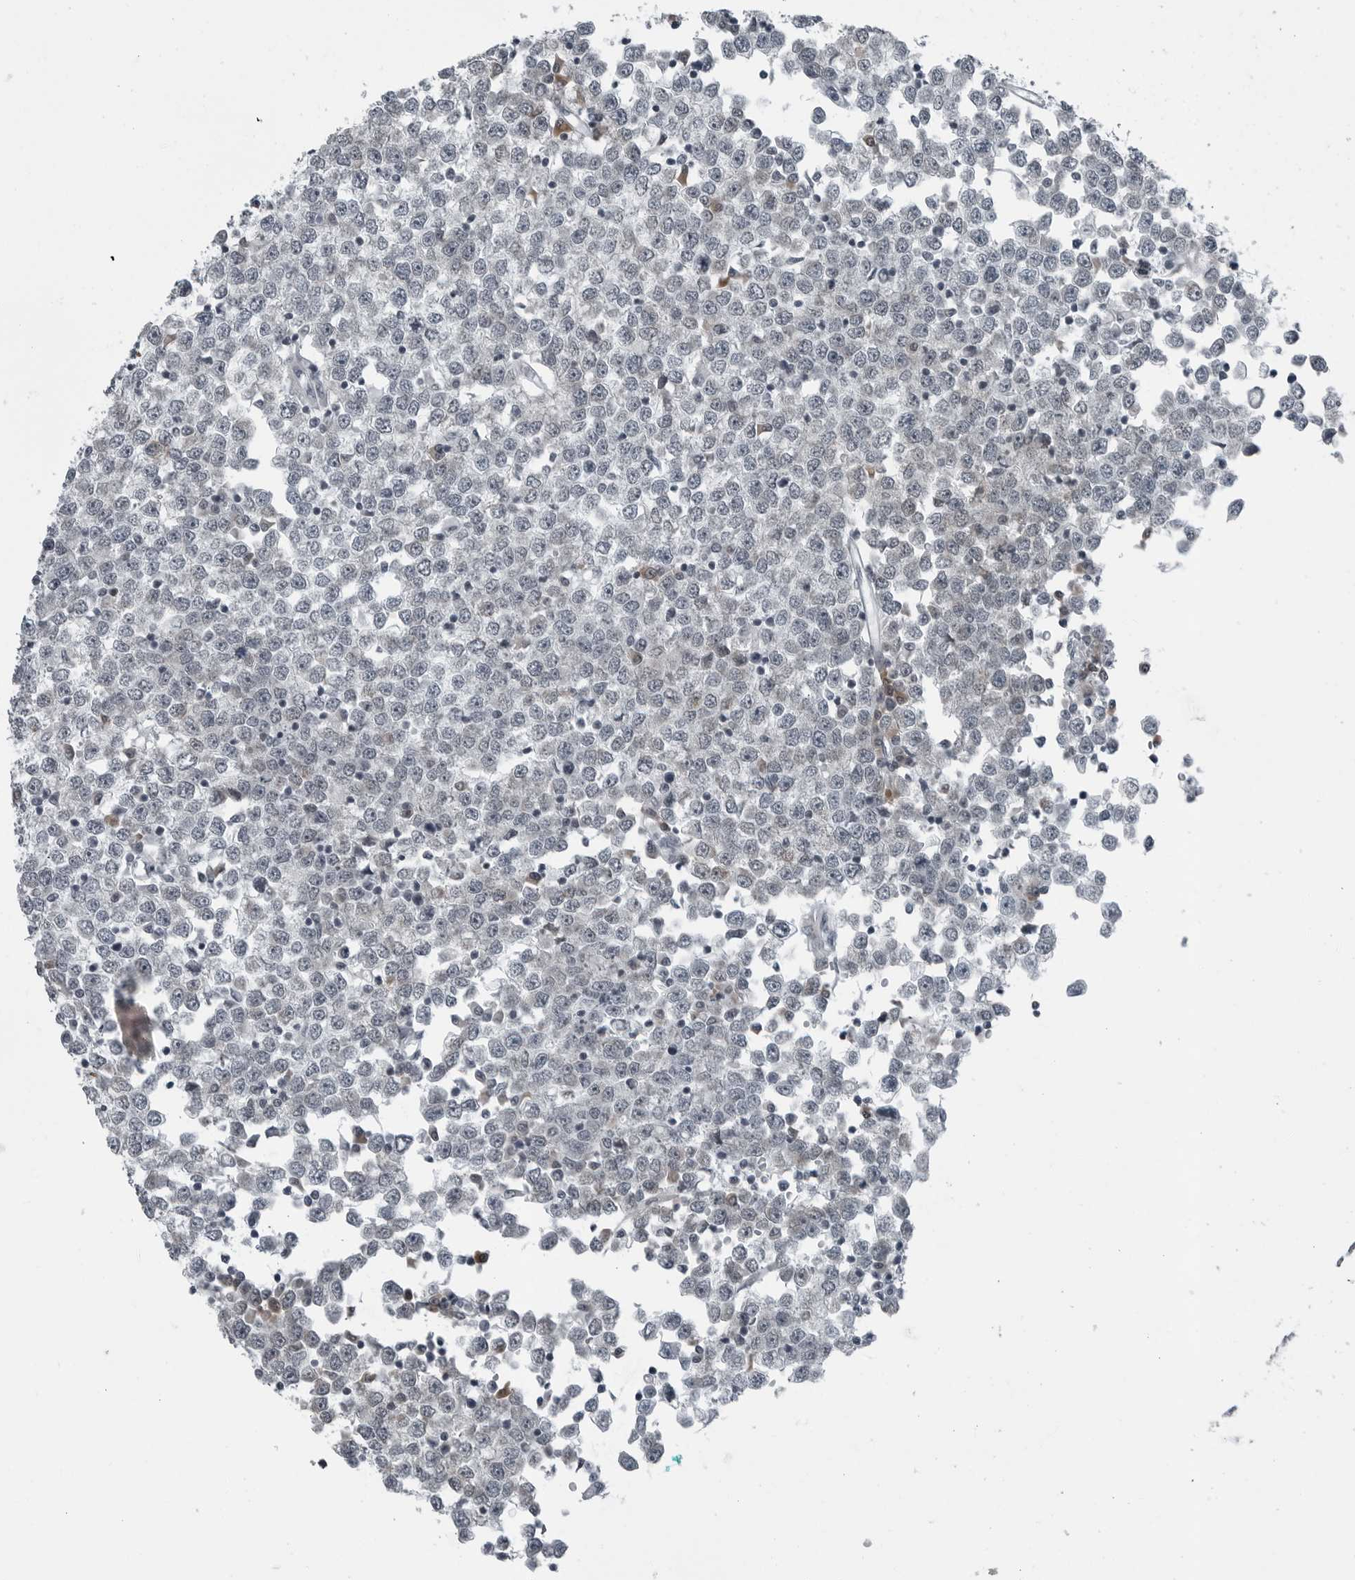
{"staining": {"intensity": "negative", "quantity": "none", "location": "none"}, "tissue": "testis cancer", "cell_type": "Tumor cells", "image_type": "cancer", "snomed": [{"axis": "morphology", "description": "Seminoma, NOS"}, {"axis": "topography", "description": "Testis"}], "caption": "High magnification brightfield microscopy of seminoma (testis) stained with DAB (3,3'-diaminobenzidine) (brown) and counterstained with hematoxylin (blue): tumor cells show no significant positivity.", "gene": "DNAAF11", "patient": {"sex": "male", "age": 65}}